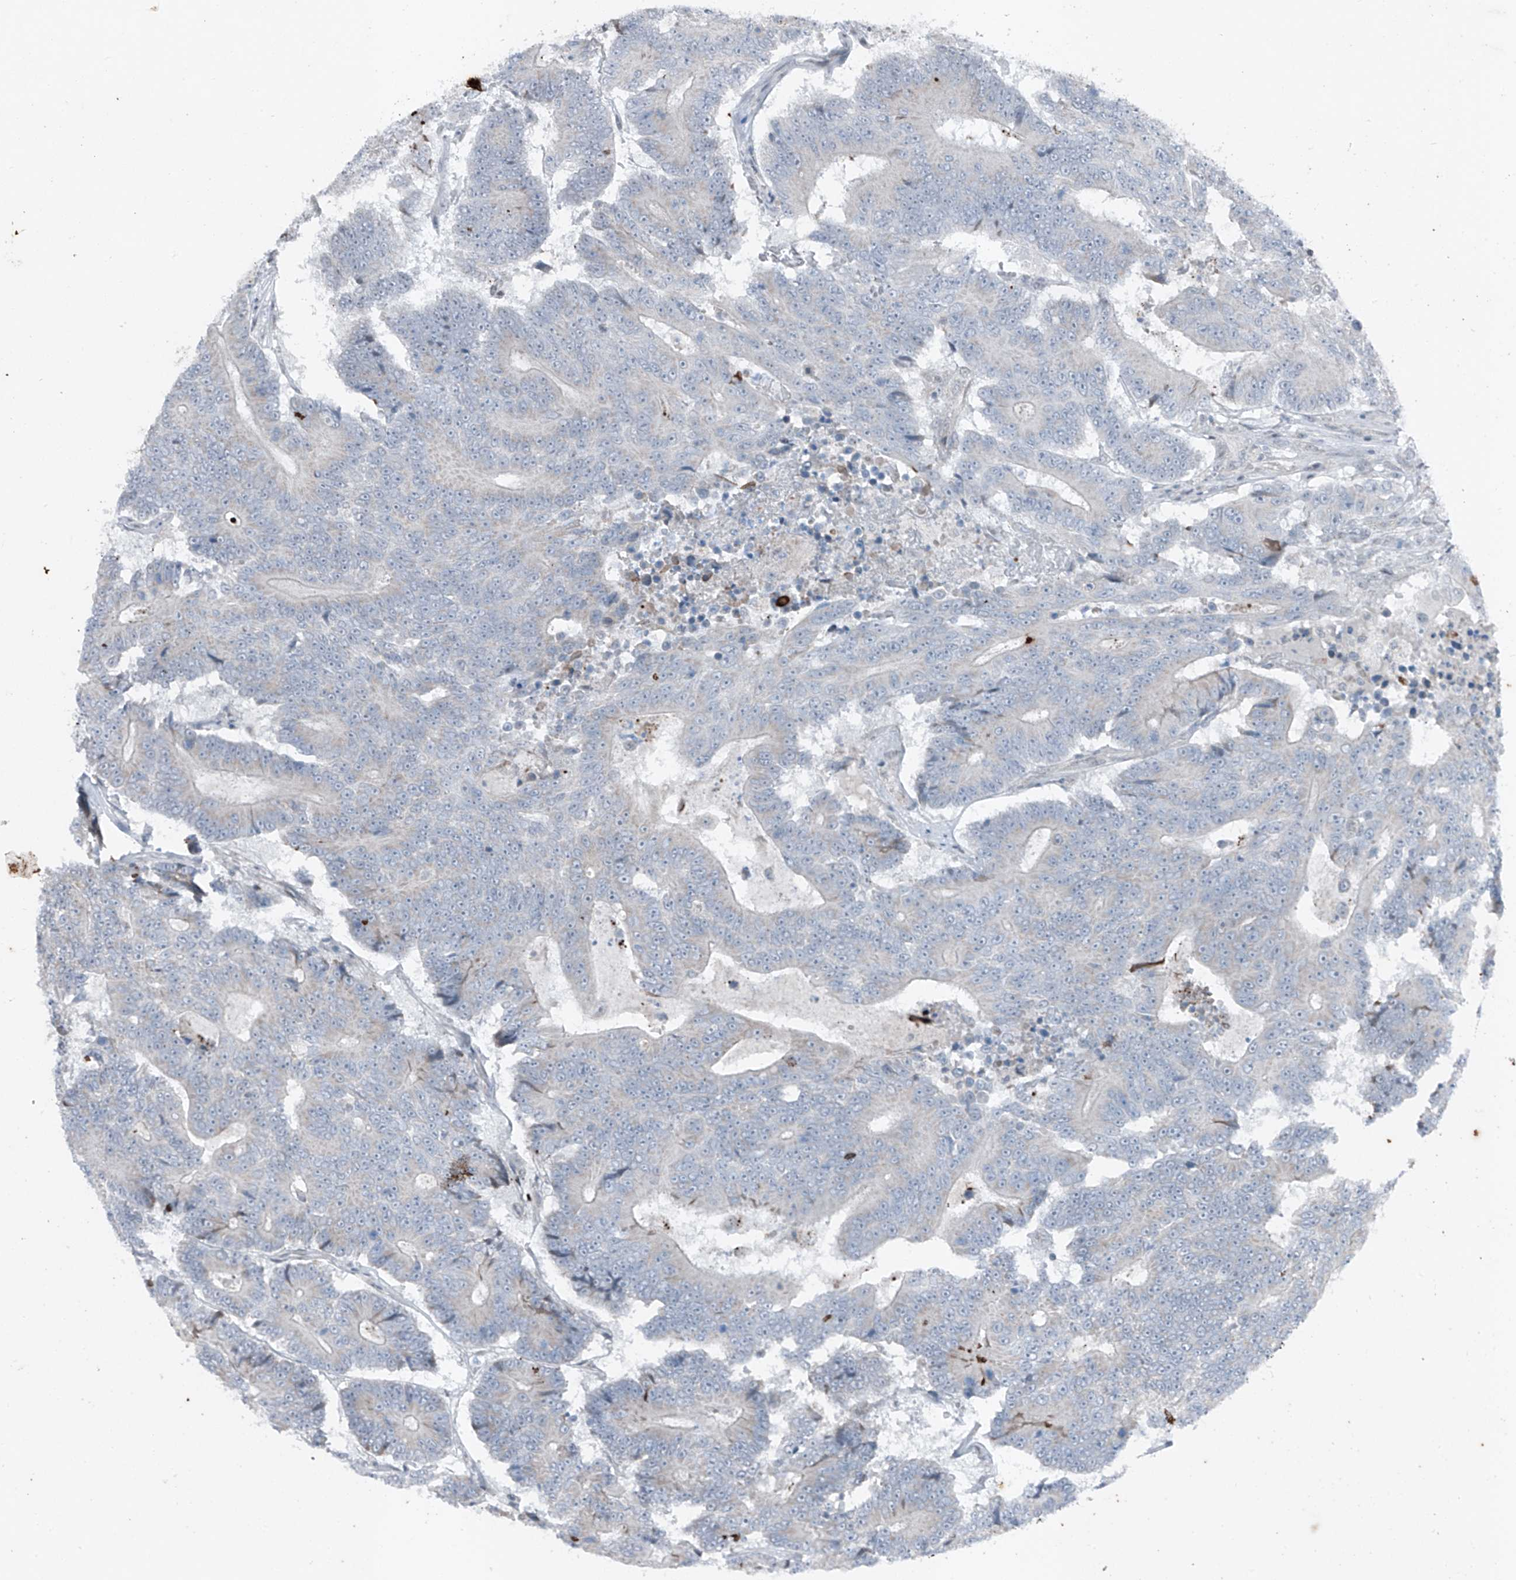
{"staining": {"intensity": "negative", "quantity": "none", "location": "none"}, "tissue": "colorectal cancer", "cell_type": "Tumor cells", "image_type": "cancer", "snomed": [{"axis": "morphology", "description": "Adenocarcinoma, NOS"}, {"axis": "topography", "description": "Colon"}], "caption": "Immunohistochemical staining of colorectal adenocarcinoma displays no significant expression in tumor cells.", "gene": "DYRK1B", "patient": {"sex": "male", "age": 83}}